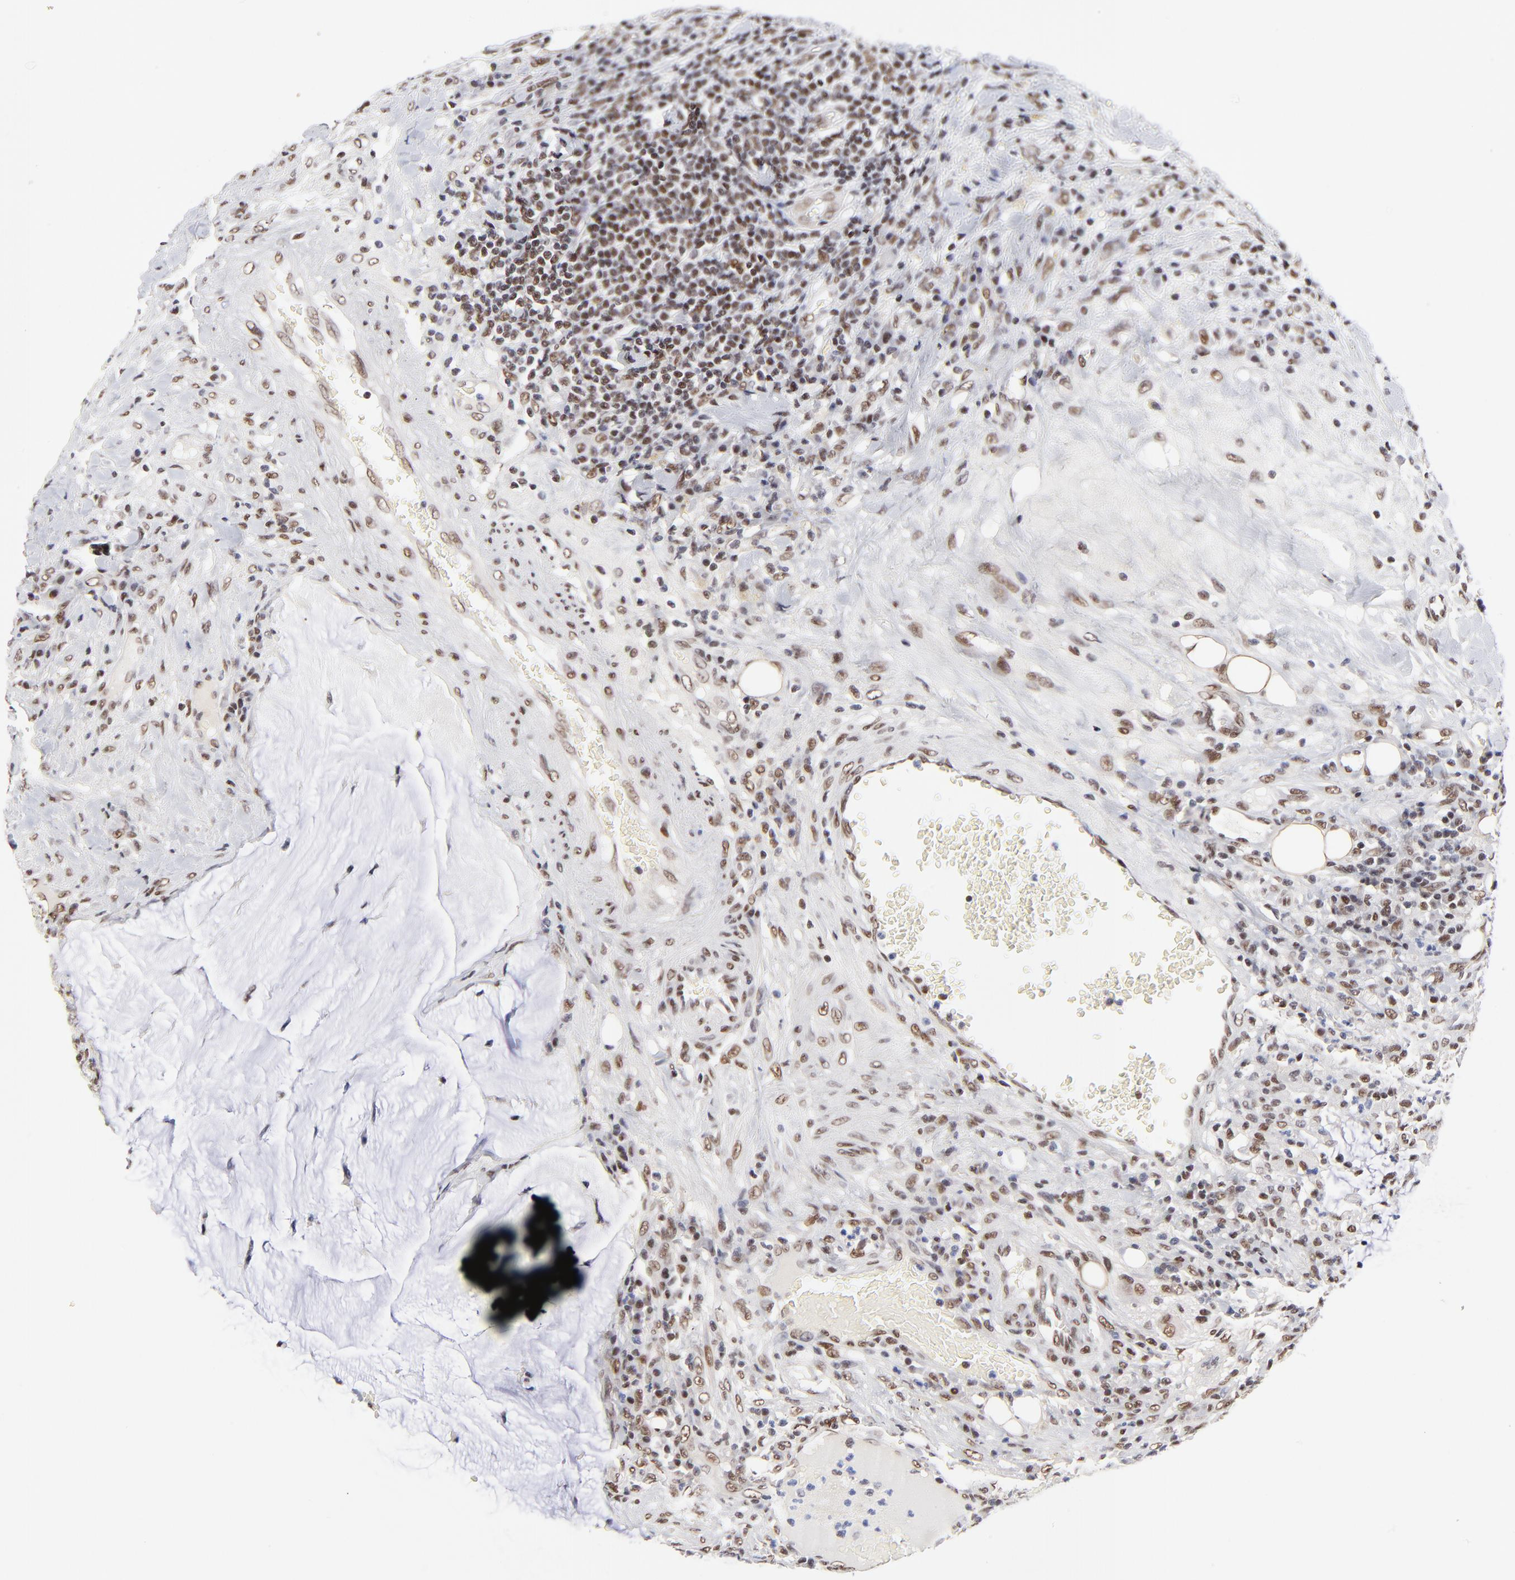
{"staining": {"intensity": "moderate", "quantity": ">75%", "location": "nuclear"}, "tissue": "colorectal cancer", "cell_type": "Tumor cells", "image_type": "cancer", "snomed": [{"axis": "morphology", "description": "Adenocarcinoma, NOS"}, {"axis": "topography", "description": "Colon"}], "caption": "A photomicrograph showing moderate nuclear positivity in about >75% of tumor cells in colorectal adenocarcinoma, as visualized by brown immunohistochemical staining.", "gene": "ZMYM3", "patient": {"sex": "male", "age": 54}}